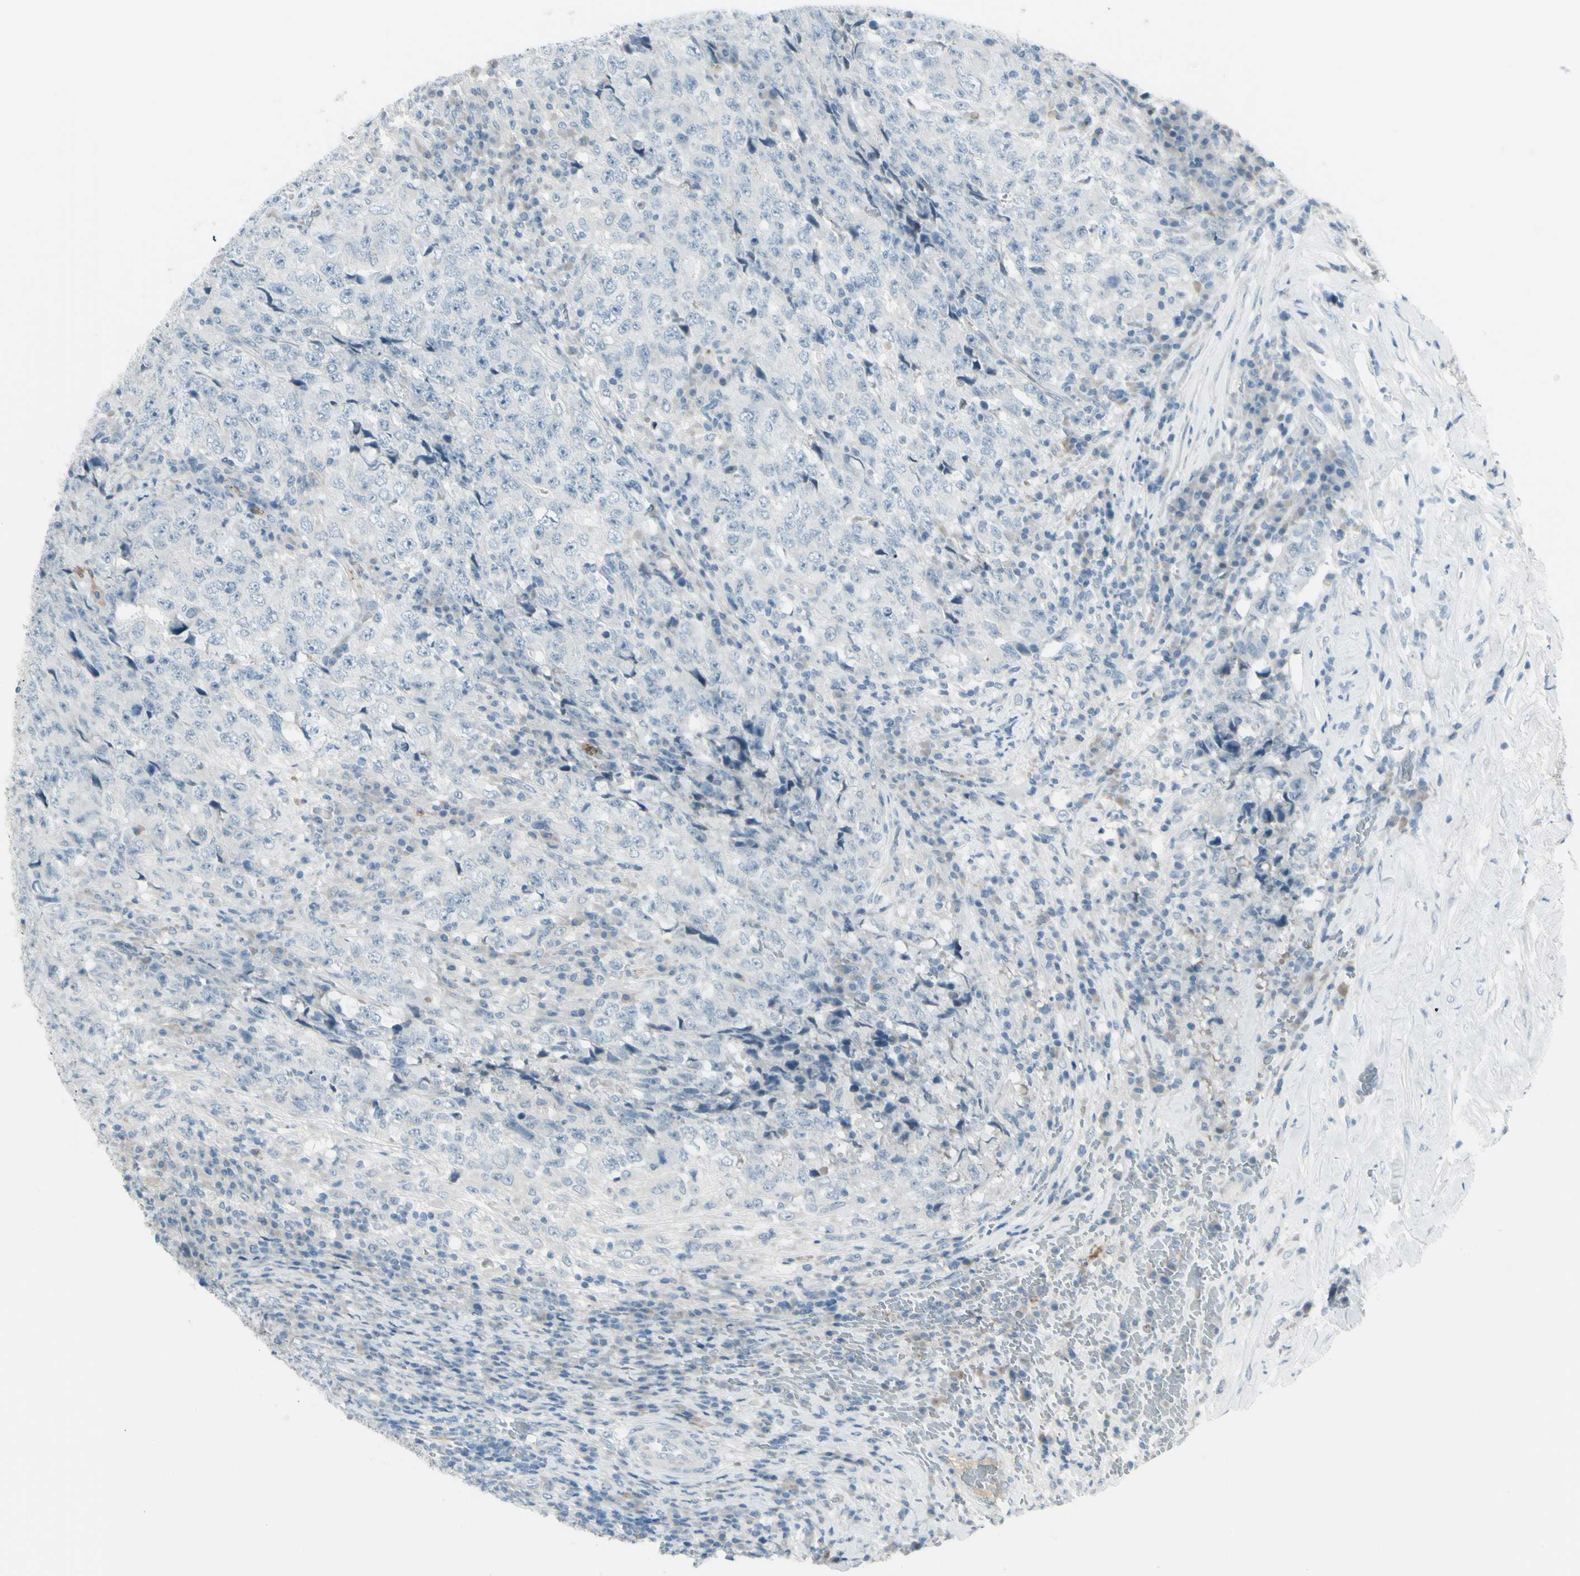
{"staining": {"intensity": "negative", "quantity": "none", "location": "none"}, "tissue": "testis cancer", "cell_type": "Tumor cells", "image_type": "cancer", "snomed": [{"axis": "morphology", "description": "Necrosis, NOS"}, {"axis": "morphology", "description": "Carcinoma, Embryonal, NOS"}, {"axis": "topography", "description": "Testis"}], "caption": "DAB immunohistochemical staining of testis cancer displays no significant staining in tumor cells.", "gene": "GPR34", "patient": {"sex": "male", "age": 19}}